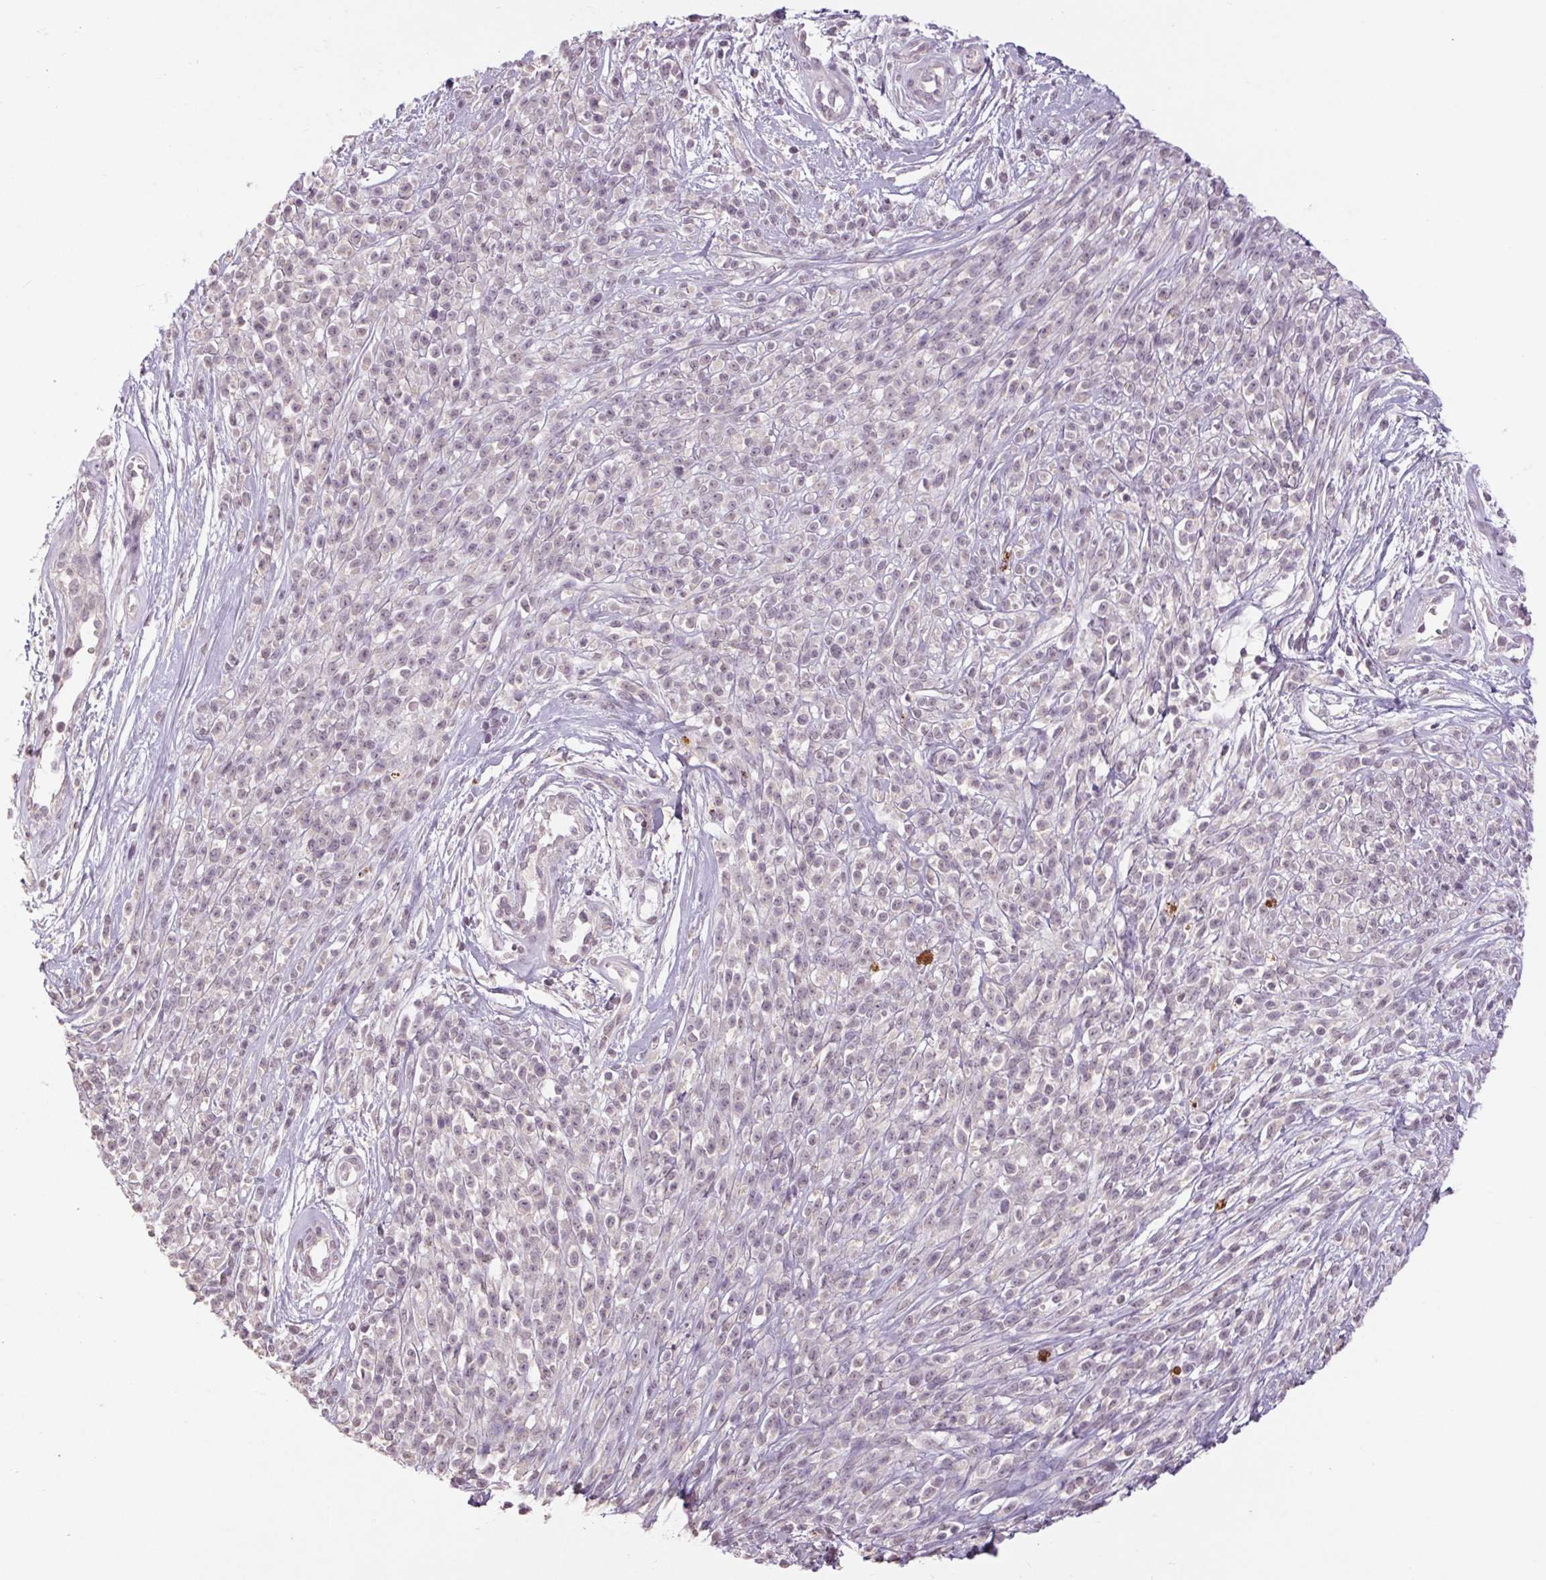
{"staining": {"intensity": "negative", "quantity": "none", "location": "none"}, "tissue": "melanoma", "cell_type": "Tumor cells", "image_type": "cancer", "snomed": [{"axis": "morphology", "description": "Malignant melanoma, NOS"}, {"axis": "topography", "description": "Skin"}, {"axis": "topography", "description": "Skin of trunk"}], "caption": "There is no significant staining in tumor cells of malignant melanoma.", "gene": "KLRC3", "patient": {"sex": "male", "age": 74}}